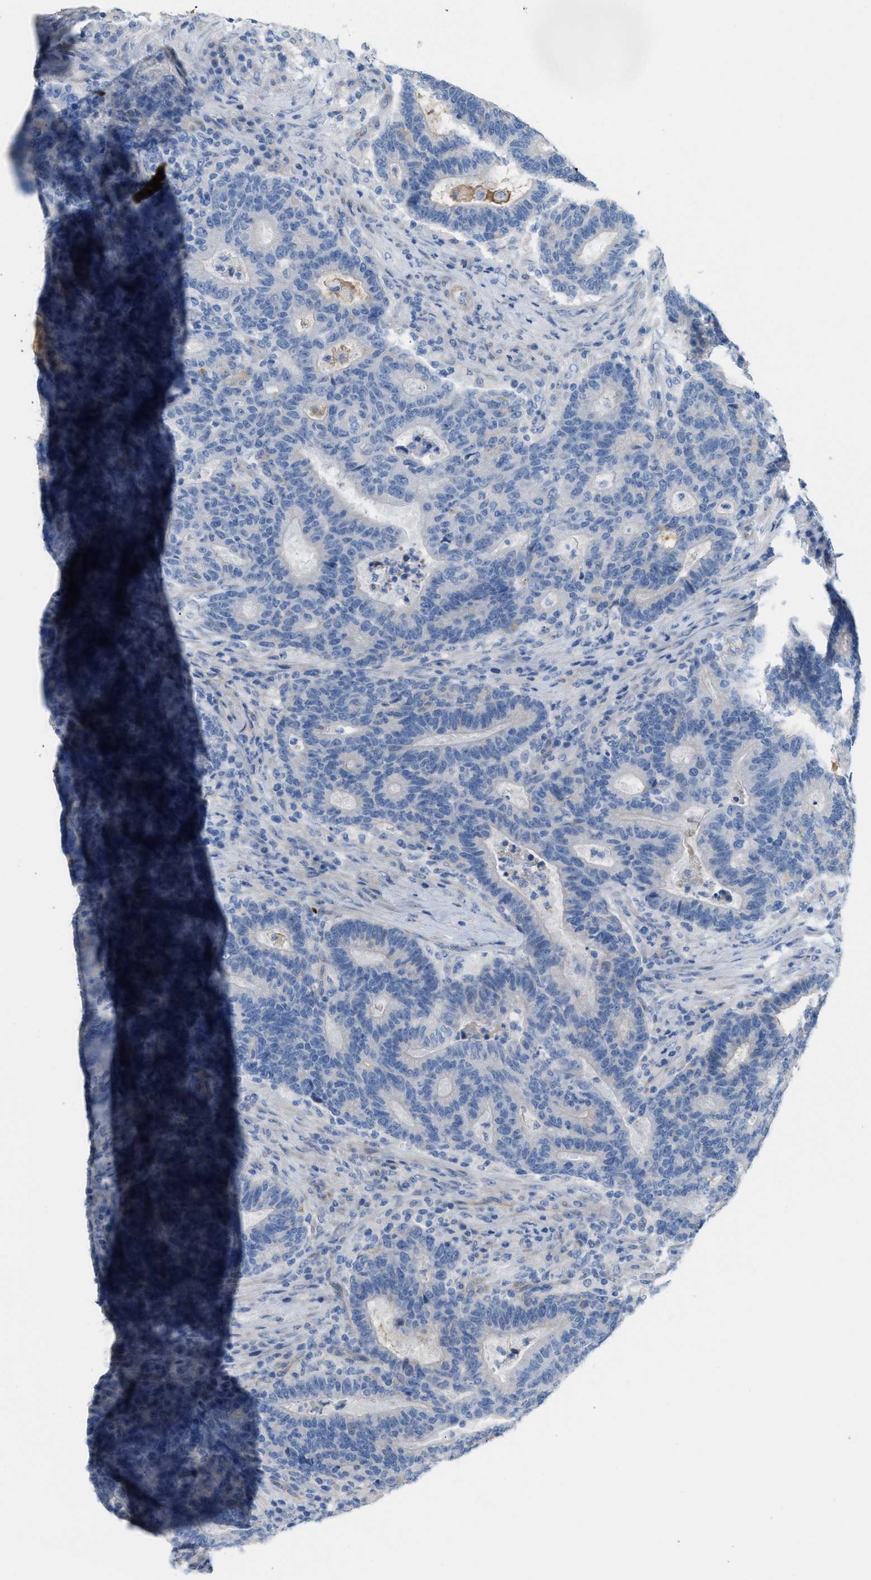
{"staining": {"intensity": "negative", "quantity": "none", "location": "none"}, "tissue": "colorectal cancer", "cell_type": "Tumor cells", "image_type": "cancer", "snomed": [{"axis": "morphology", "description": "Adenocarcinoma, NOS"}, {"axis": "topography", "description": "Colon"}], "caption": "Human adenocarcinoma (colorectal) stained for a protein using immunohistochemistry exhibits no staining in tumor cells.", "gene": "MPP3", "patient": {"sex": "female", "age": 75}}